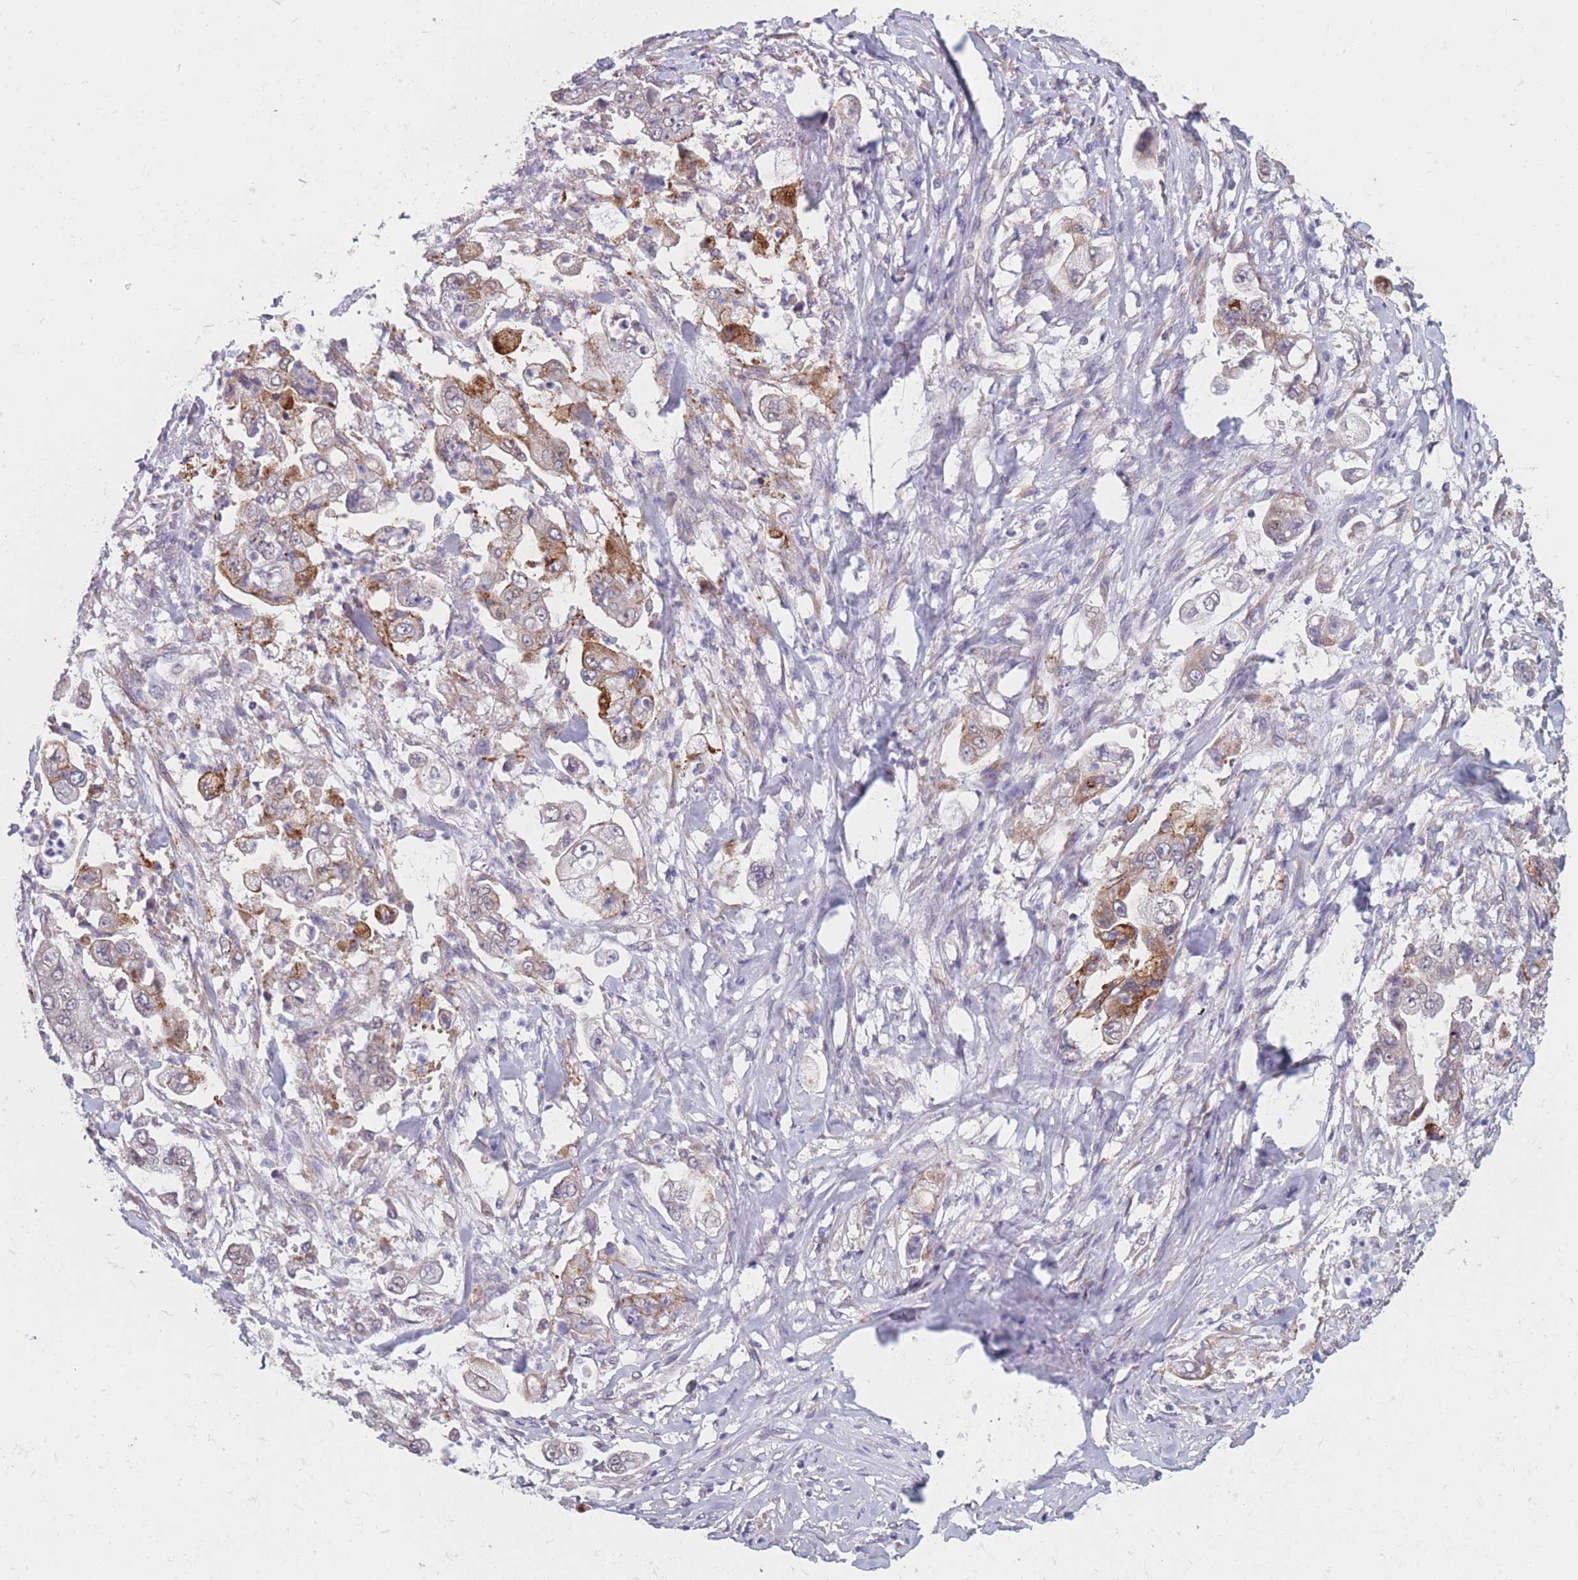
{"staining": {"intensity": "moderate", "quantity": "25%-75%", "location": "cytoplasmic/membranous"}, "tissue": "stomach cancer", "cell_type": "Tumor cells", "image_type": "cancer", "snomed": [{"axis": "morphology", "description": "Adenocarcinoma, NOS"}, {"axis": "topography", "description": "Stomach"}], "caption": "Tumor cells reveal moderate cytoplasmic/membranous staining in approximately 25%-75% of cells in stomach cancer (adenocarcinoma).", "gene": "COL27A1", "patient": {"sex": "male", "age": 62}}